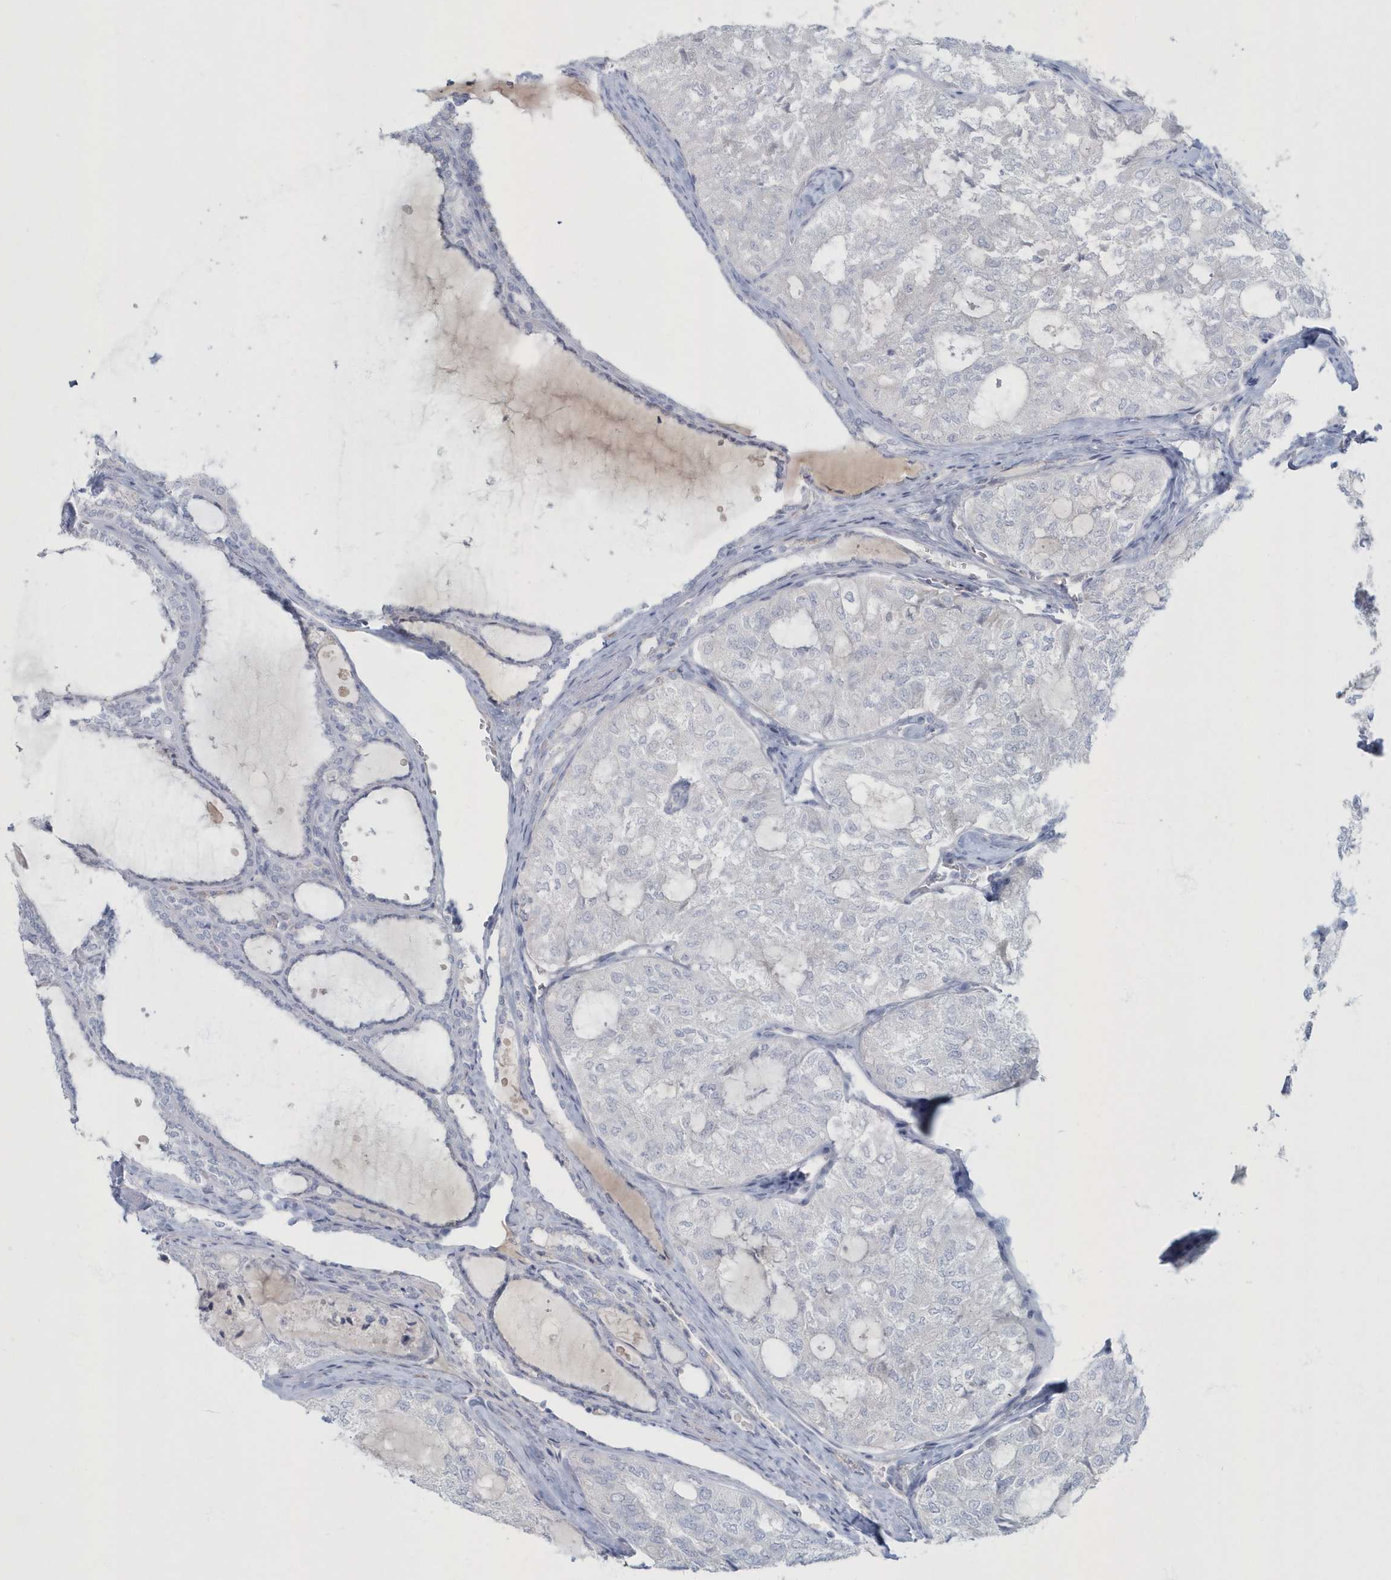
{"staining": {"intensity": "negative", "quantity": "none", "location": "none"}, "tissue": "thyroid cancer", "cell_type": "Tumor cells", "image_type": "cancer", "snomed": [{"axis": "morphology", "description": "Follicular adenoma carcinoma, NOS"}, {"axis": "topography", "description": "Thyroid gland"}], "caption": "Protein analysis of thyroid cancer shows no significant expression in tumor cells.", "gene": "MYOT", "patient": {"sex": "male", "age": 75}}